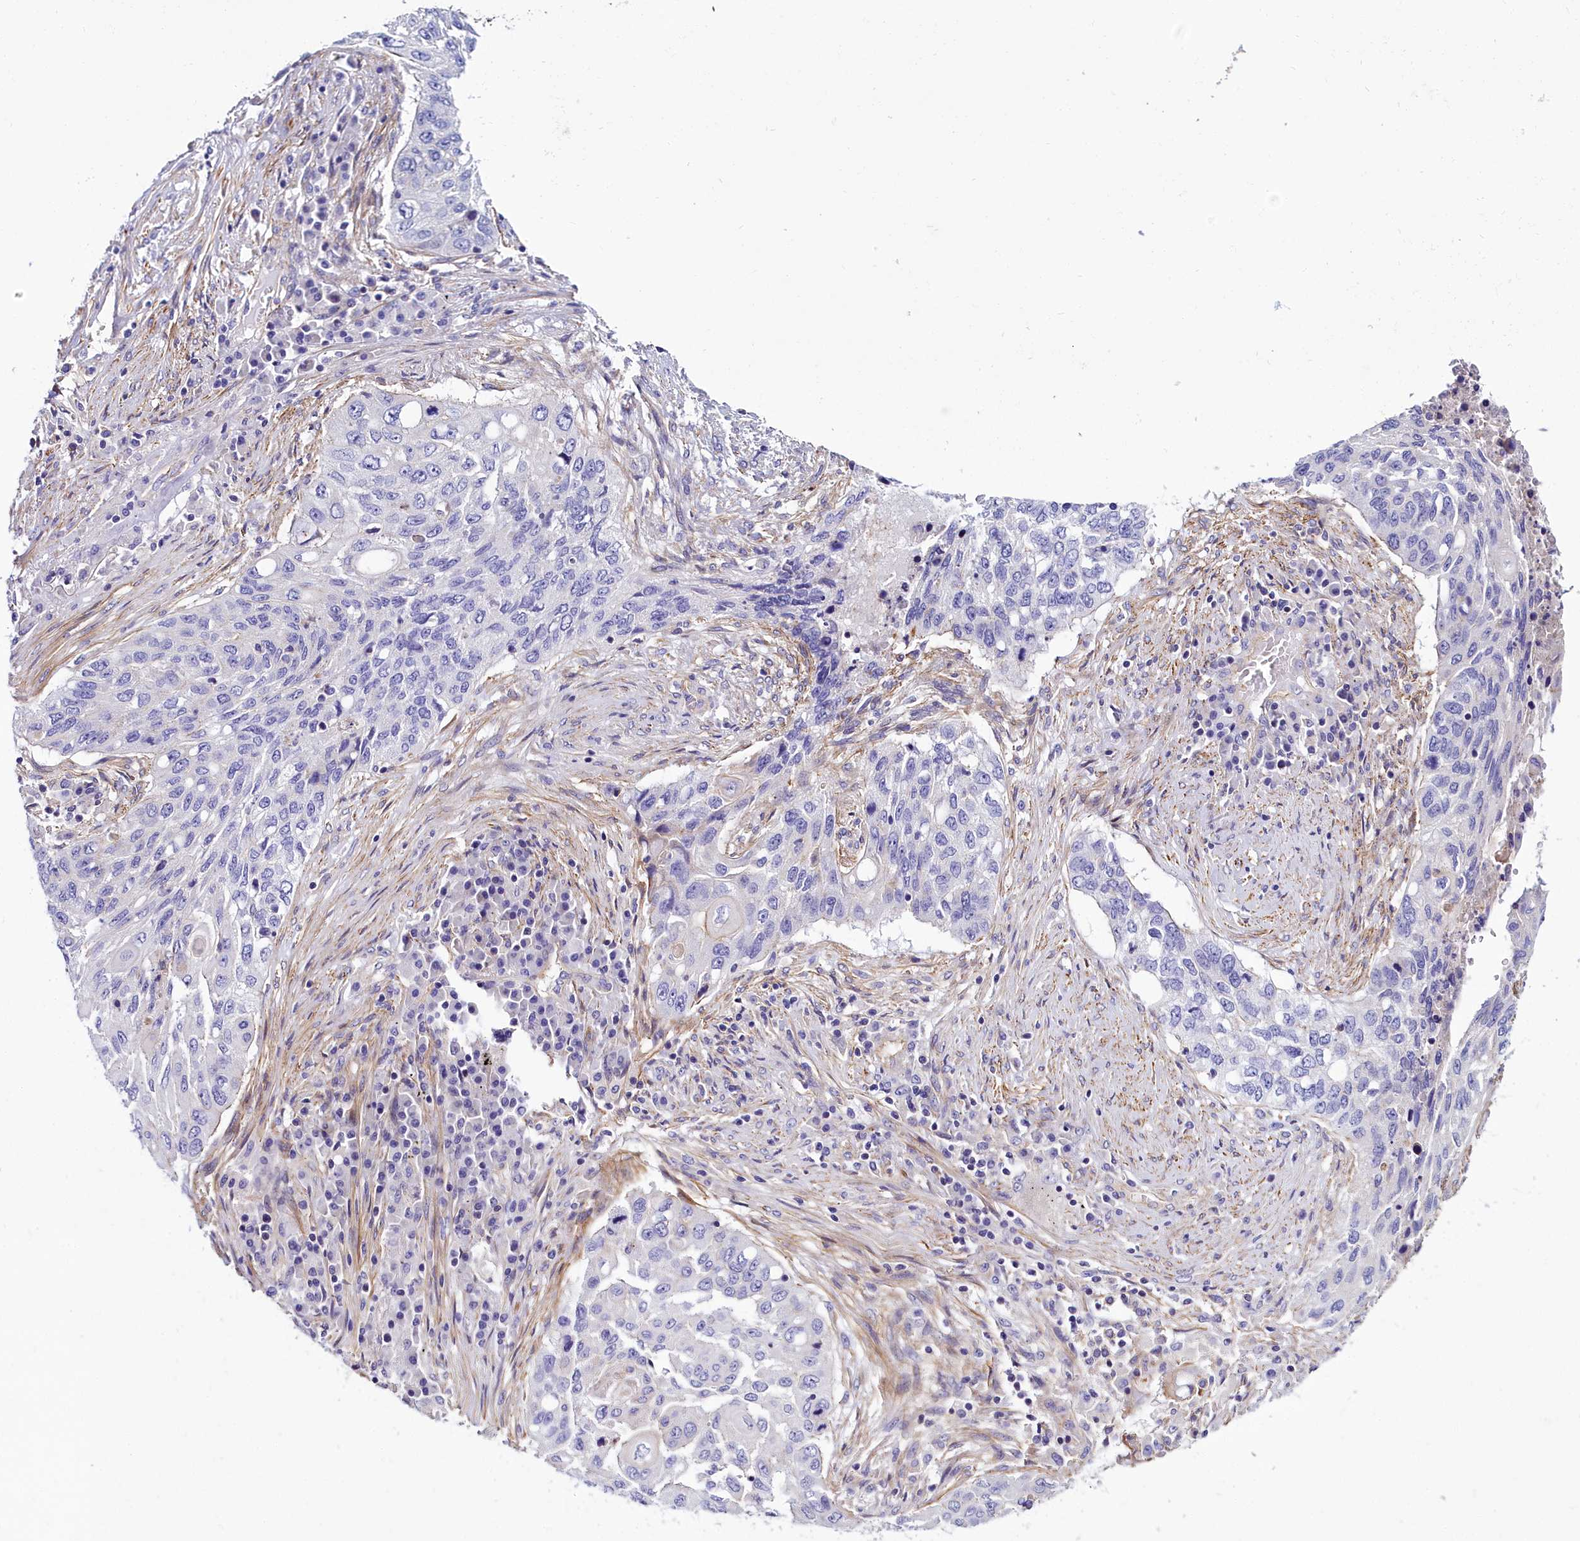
{"staining": {"intensity": "negative", "quantity": "none", "location": "none"}, "tissue": "lung cancer", "cell_type": "Tumor cells", "image_type": "cancer", "snomed": [{"axis": "morphology", "description": "Squamous cell carcinoma, NOS"}, {"axis": "topography", "description": "Lung"}], "caption": "This is a micrograph of immunohistochemistry (IHC) staining of lung cancer (squamous cell carcinoma), which shows no staining in tumor cells.", "gene": "FADS3", "patient": {"sex": "female", "age": 63}}